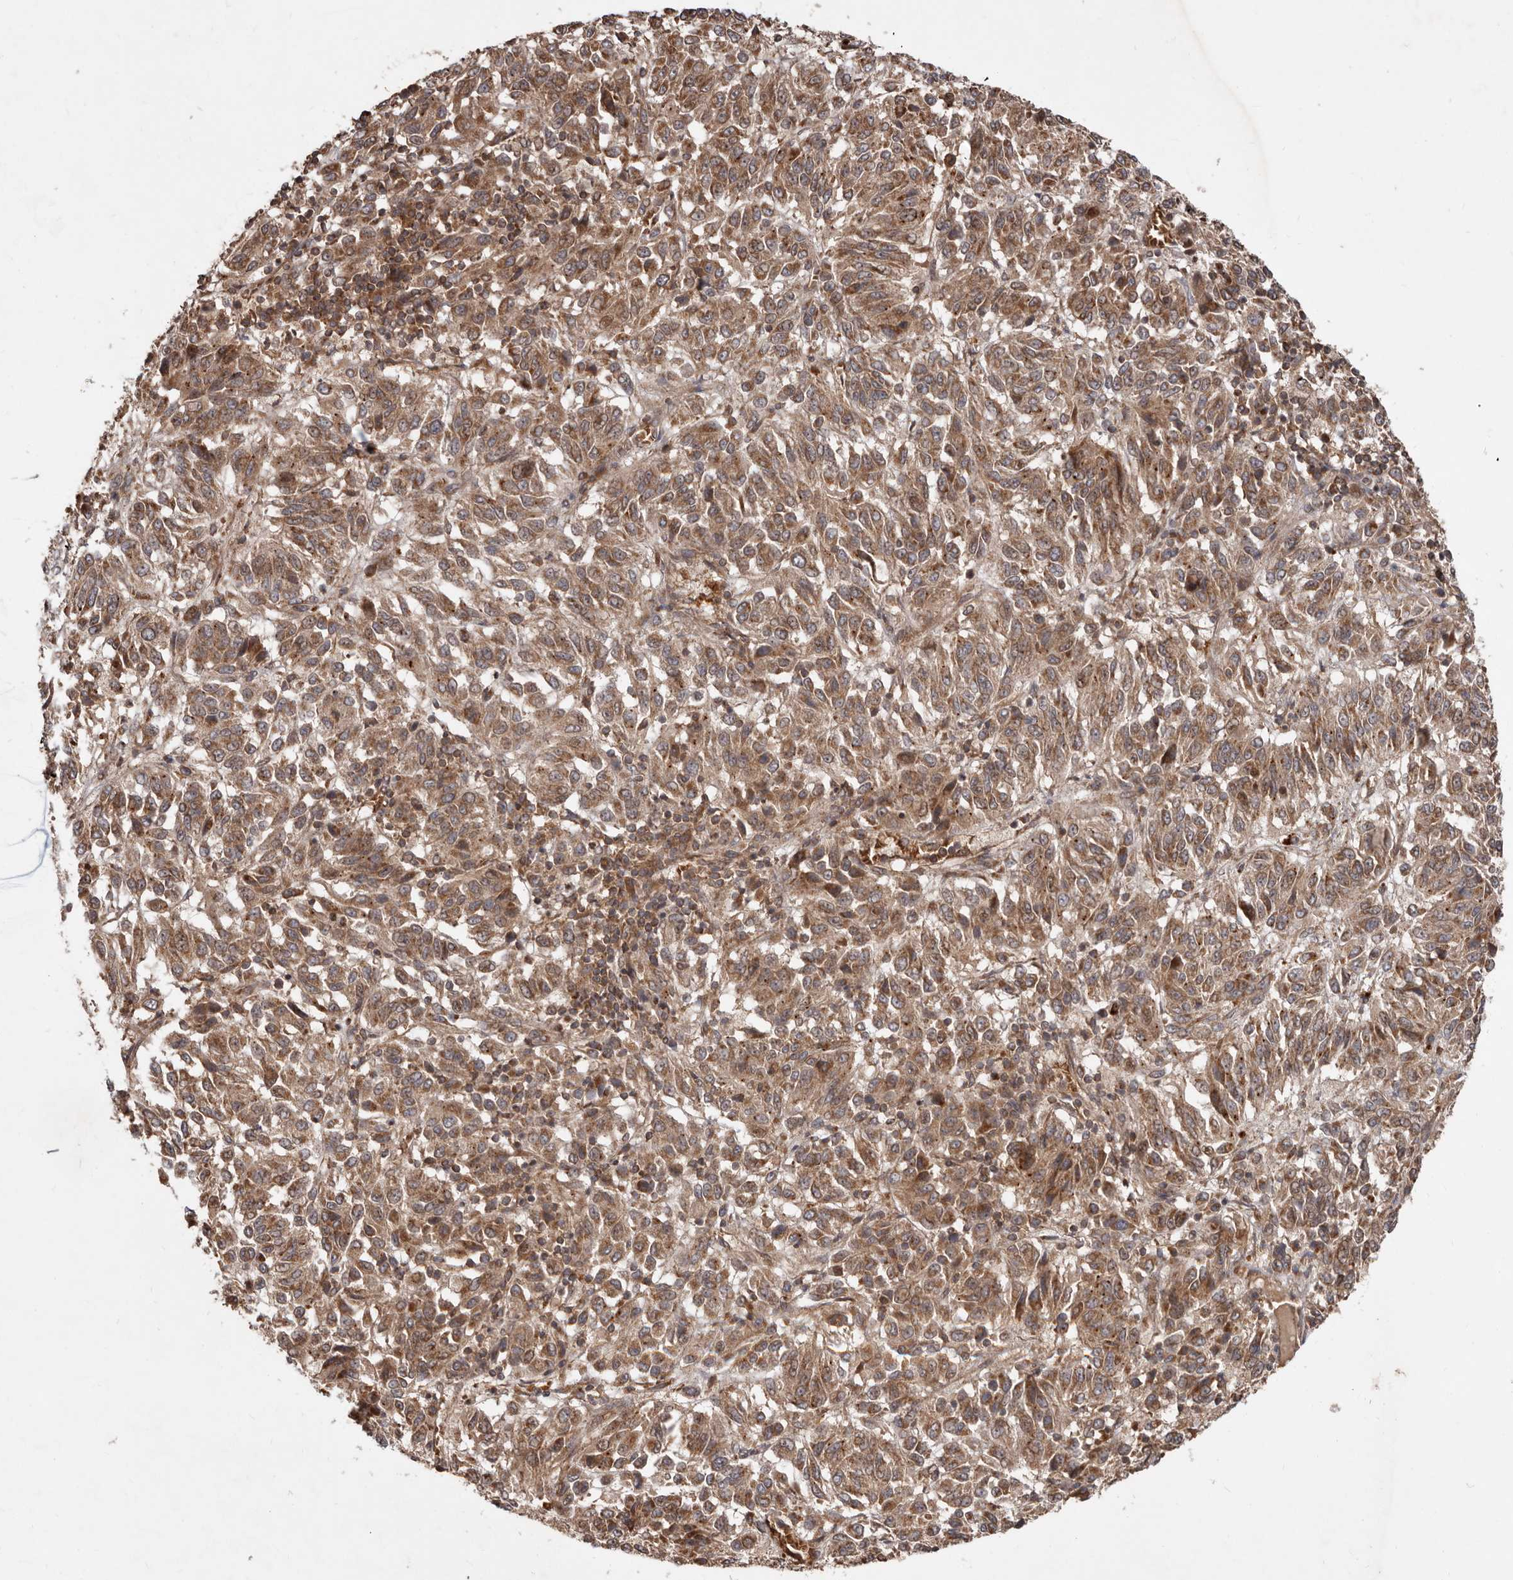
{"staining": {"intensity": "moderate", "quantity": ">75%", "location": "cytoplasmic/membranous"}, "tissue": "melanoma", "cell_type": "Tumor cells", "image_type": "cancer", "snomed": [{"axis": "morphology", "description": "Malignant melanoma, Metastatic site"}, {"axis": "topography", "description": "Lung"}], "caption": "A brown stain highlights moderate cytoplasmic/membranous expression of a protein in melanoma tumor cells.", "gene": "STK36", "patient": {"sex": "male", "age": 64}}